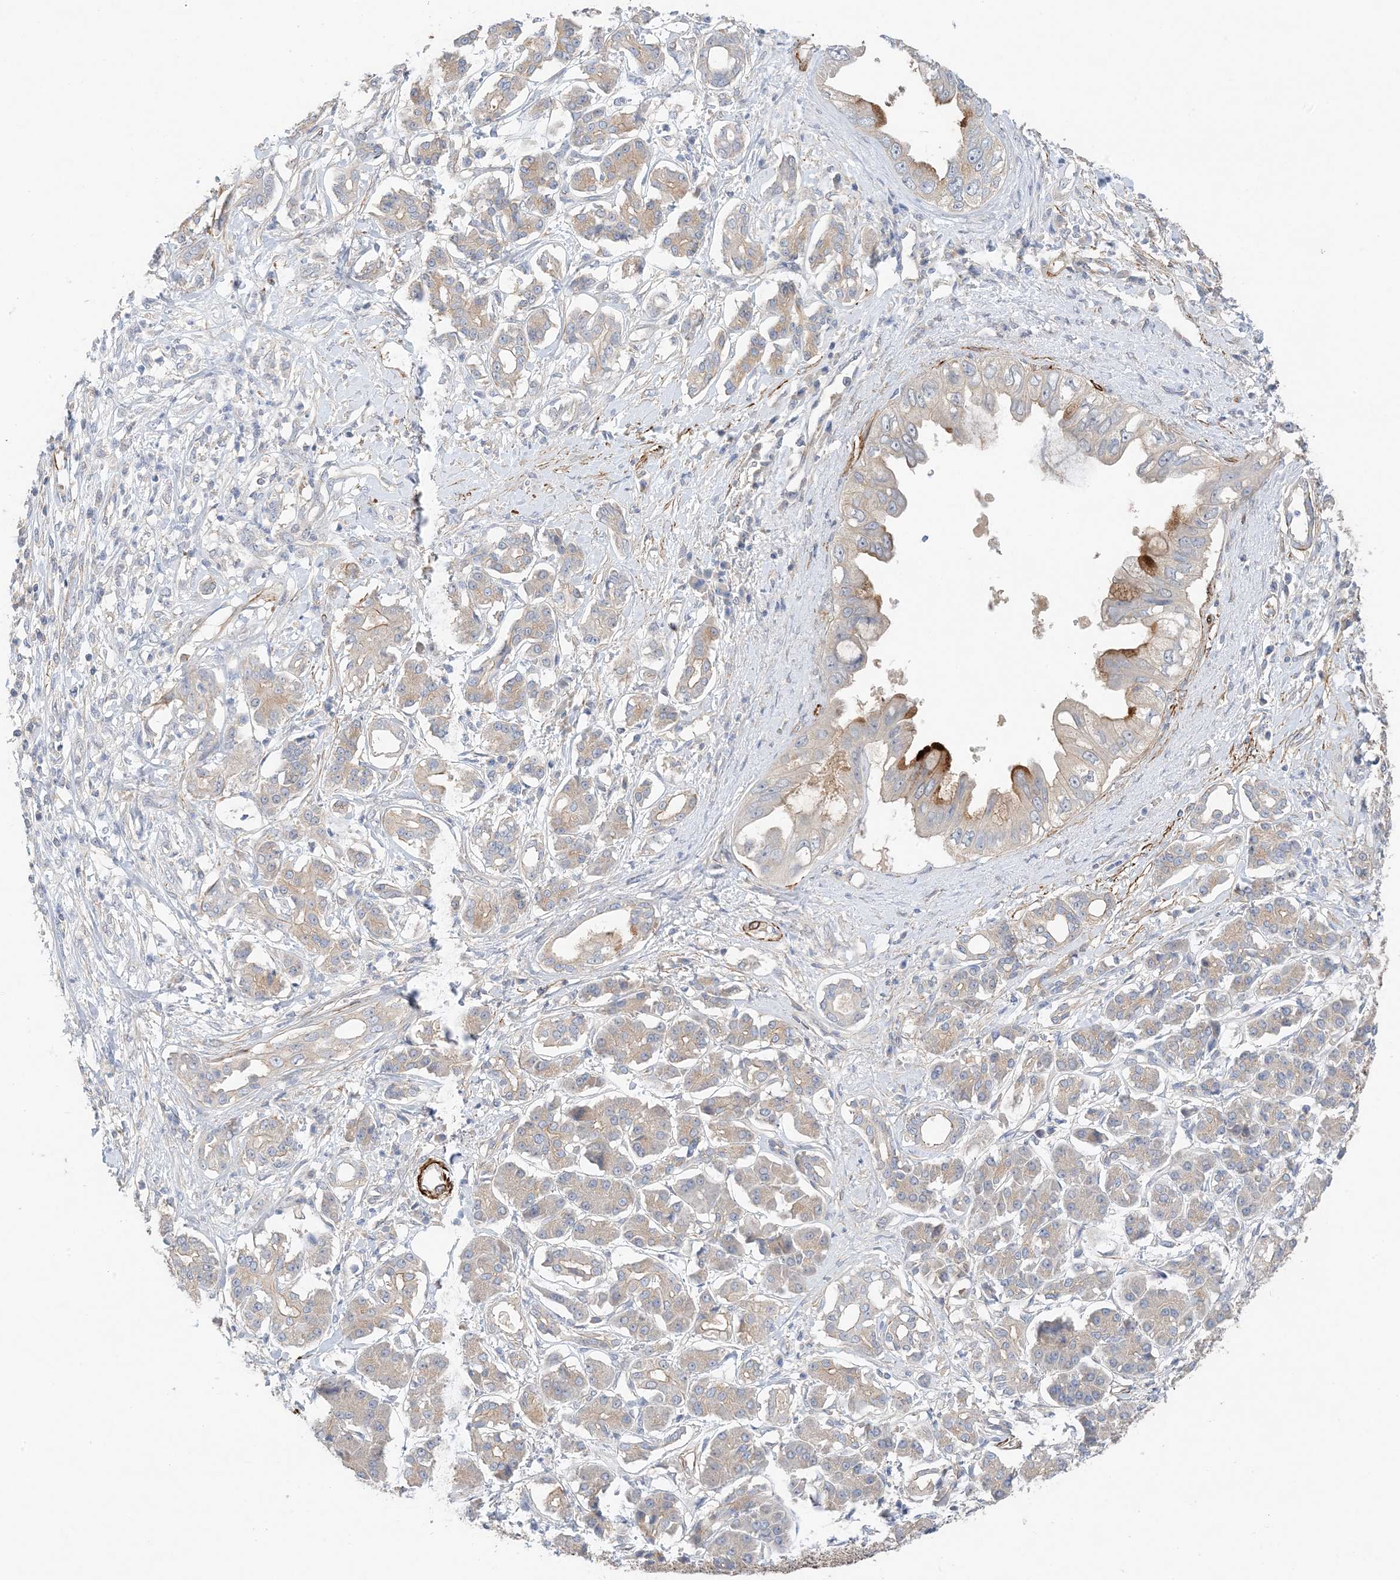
{"staining": {"intensity": "strong", "quantity": "<25%", "location": "cytoplasmic/membranous"}, "tissue": "pancreatic cancer", "cell_type": "Tumor cells", "image_type": "cancer", "snomed": [{"axis": "morphology", "description": "Adenocarcinoma, NOS"}, {"axis": "topography", "description": "Pancreas"}], "caption": "Immunohistochemical staining of pancreatic adenocarcinoma reveals strong cytoplasmic/membranous protein expression in about <25% of tumor cells.", "gene": "KIFBP", "patient": {"sex": "female", "age": 56}}